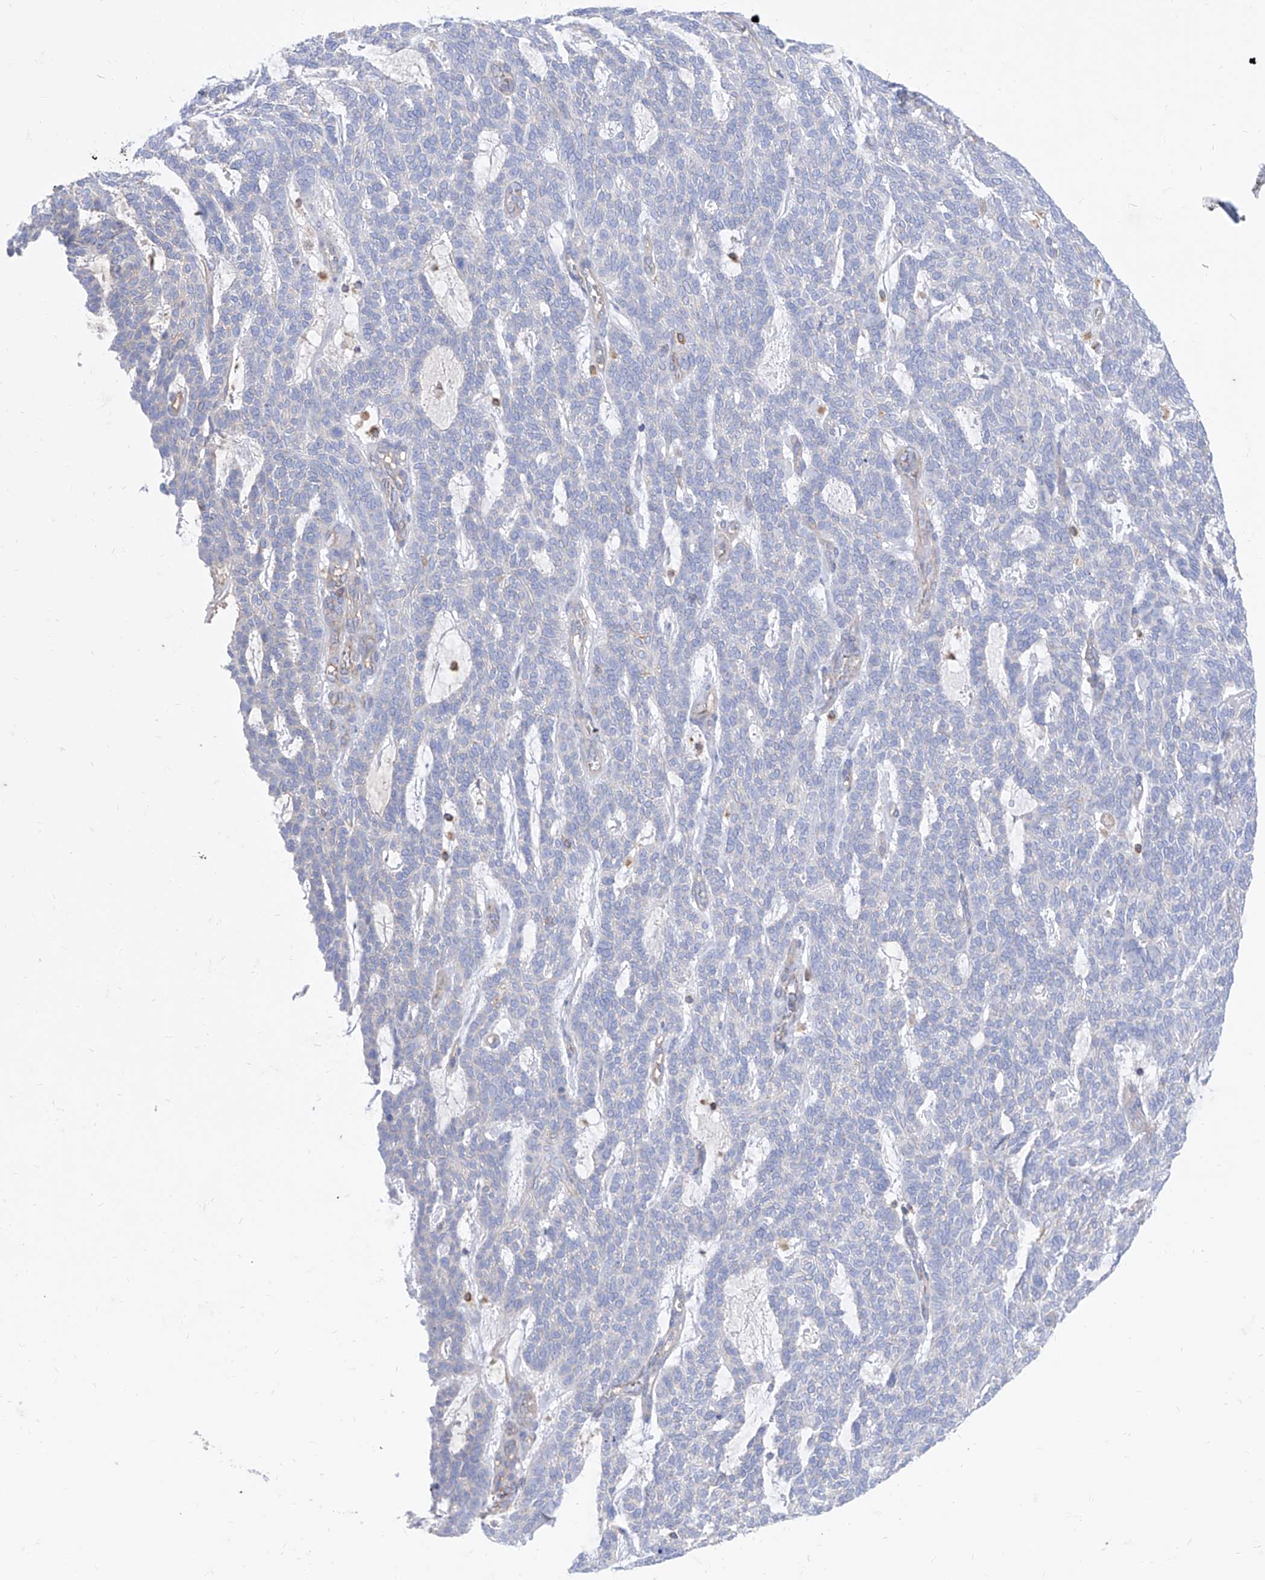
{"staining": {"intensity": "negative", "quantity": "none", "location": "none"}, "tissue": "skin cancer", "cell_type": "Tumor cells", "image_type": "cancer", "snomed": [{"axis": "morphology", "description": "Squamous cell carcinoma, NOS"}, {"axis": "topography", "description": "Skin"}], "caption": "Tumor cells are negative for protein expression in human skin cancer. (Stains: DAB (3,3'-diaminobenzidine) immunohistochemistry (IHC) with hematoxylin counter stain, Microscopy: brightfield microscopy at high magnification).", "gene": "C1orf74", "patient": {"sex": "female", "age": 90}}